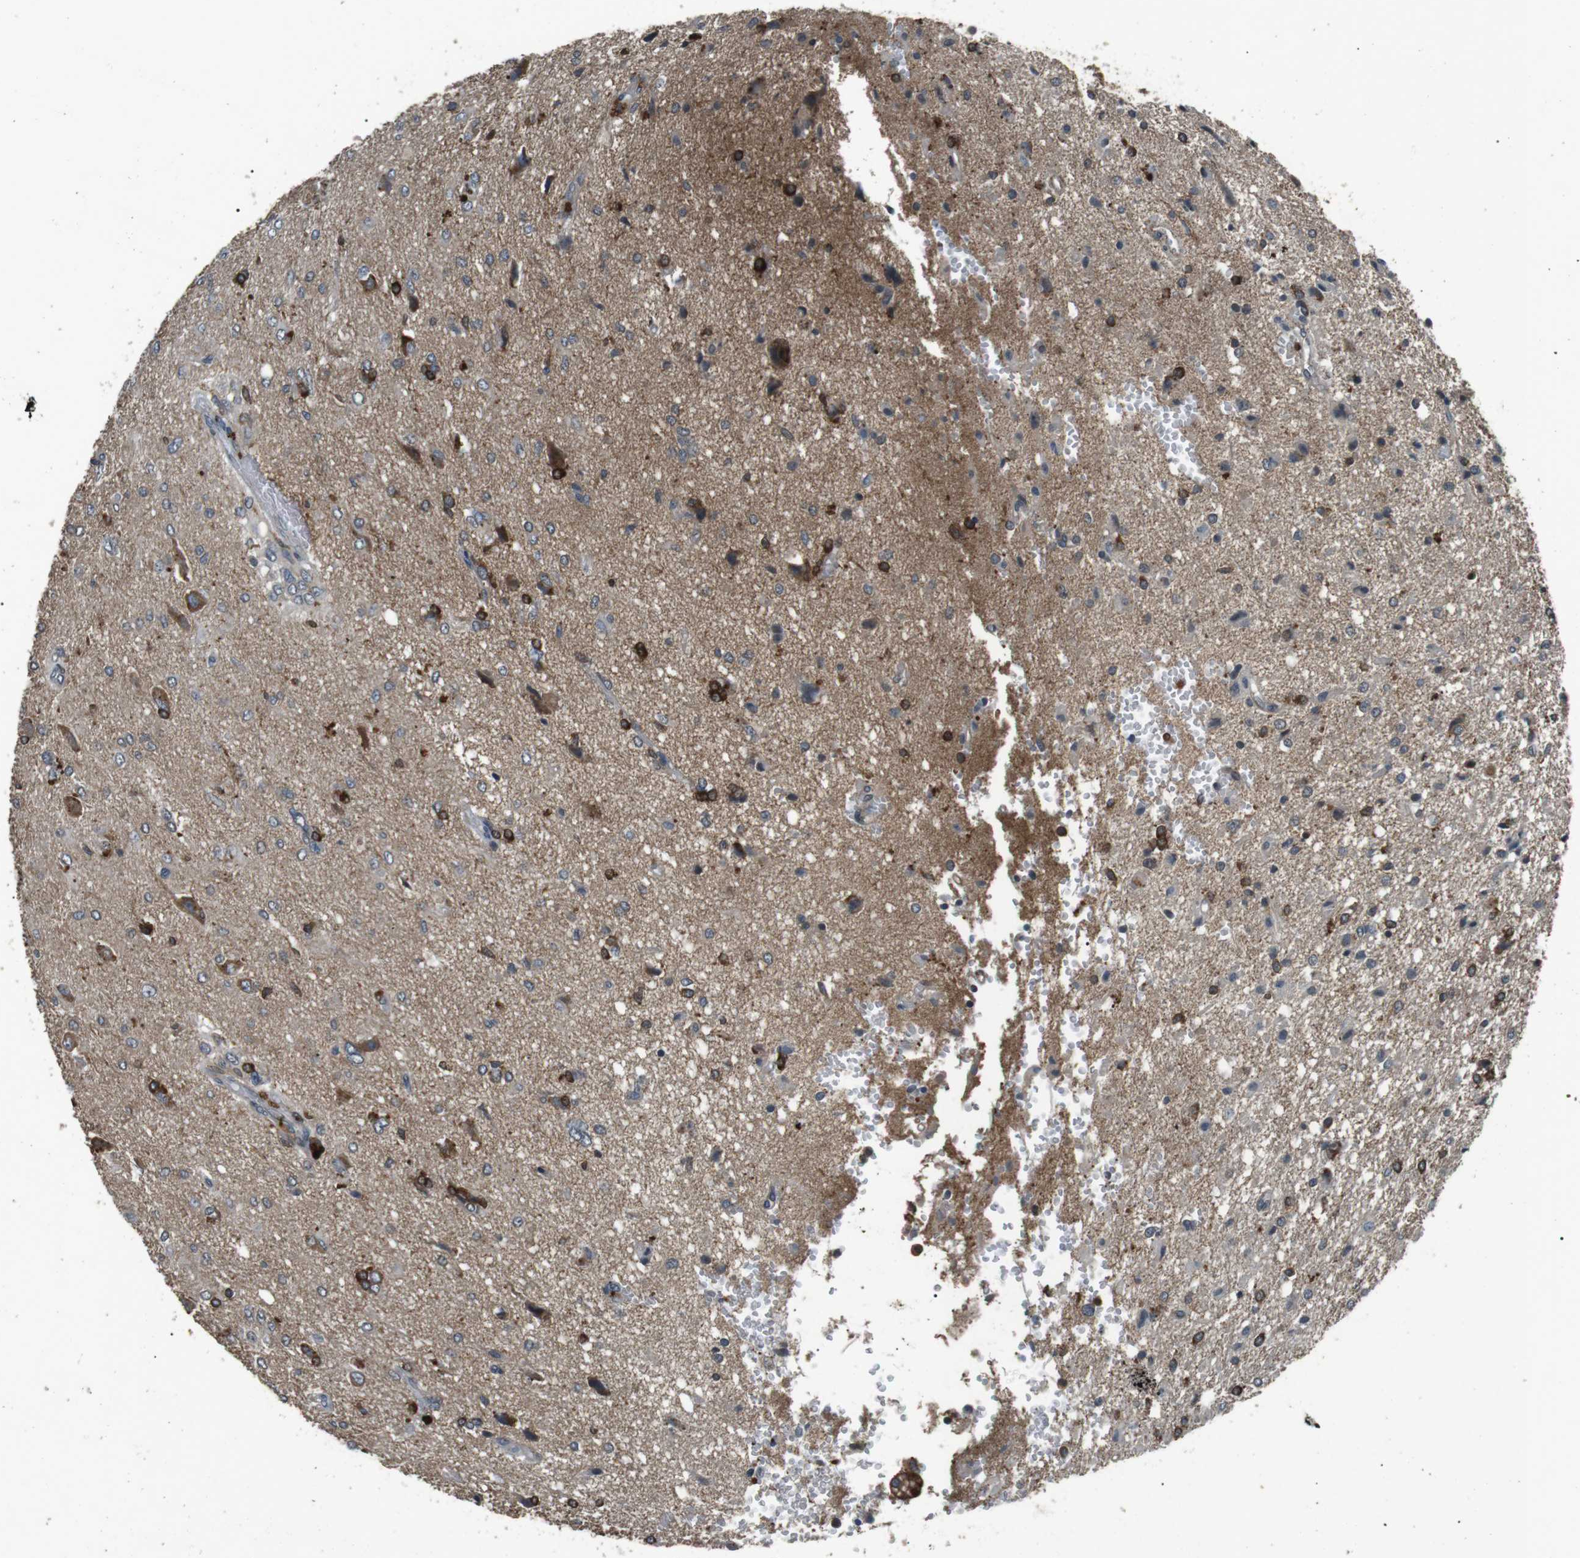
{"staining": {"intensity": "strong", "quantity": "<25%", "location": "cytoplasmic/membranous"}, "tissue": "glioma", "cell_type": "Tumor cells", "image_type": "cancer", "snomed": [{"axis": "morphology", "description": "Glioma, malignant, High grade"}, {"axis": "topography", "description": "Brain"}], "caption": "Strong cytoplasmic/membranous protein staining is identified in about <25% of tumor cells in glioma.", "gene": "NEK7", "patient": {"sex": "female", "age": 59}}